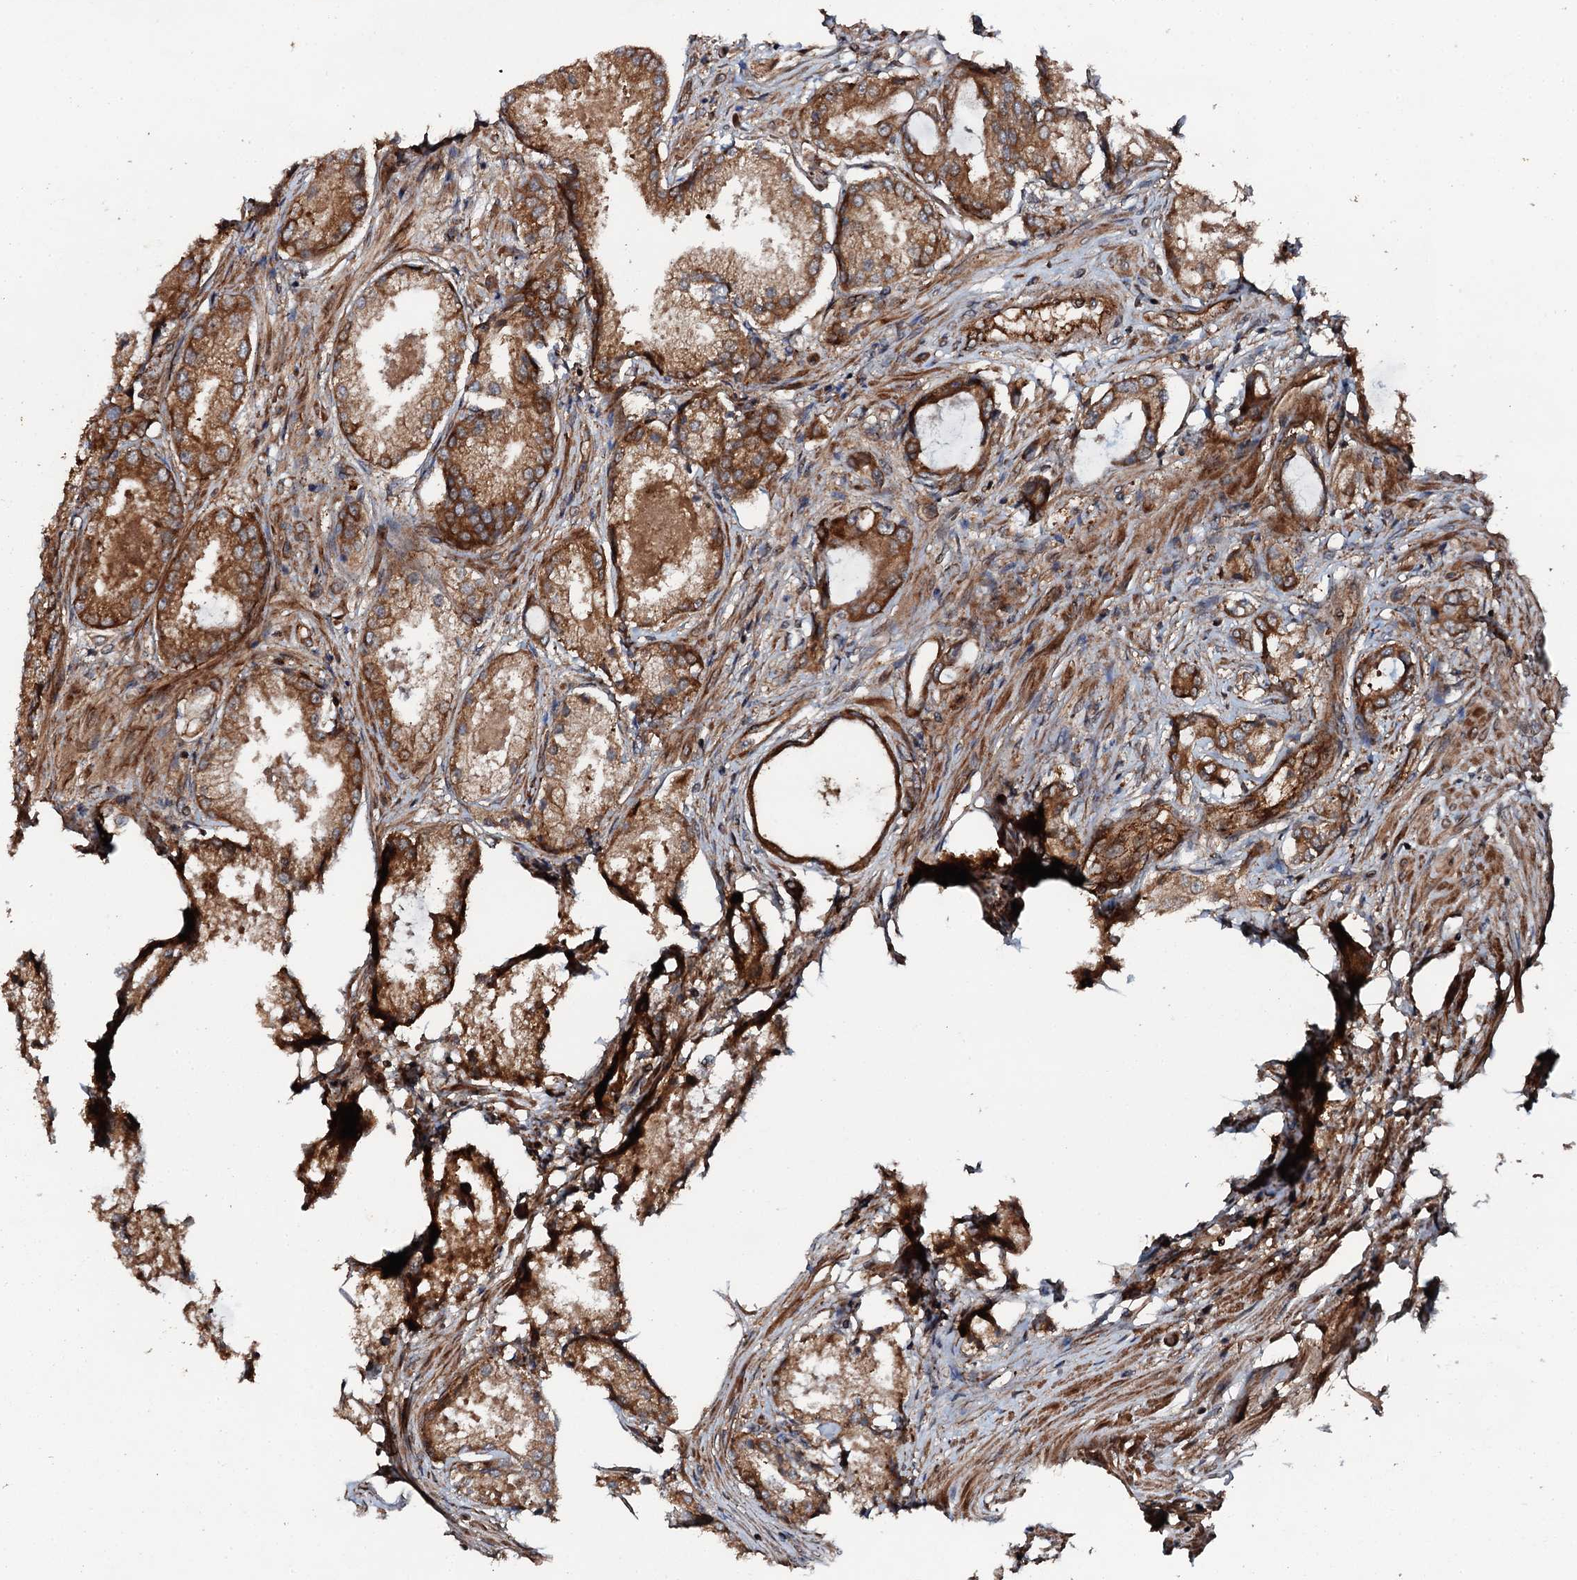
{"staining": {"intensity": "moderate", "quantity": ">75%", "location": "cytoplasmic/membranous"}, "tissue": "prostate cancer", "cell_type": "Tumor cells", "image_type": "cancer", "snomed": [{"axis": "morphology", "description": "Adenocarcinoma, Low grade"}, {"axis": "topography", "description": "Prostate"}], "caption": "A brown stain labels moderate cytoplasmic/membranous positivity of a protein in prostate cancer (adenocarcinoma (low-grade)) tumor cells.", "gene": "FLYWCH1", "patient": {"sex": "male", "age": 68}}